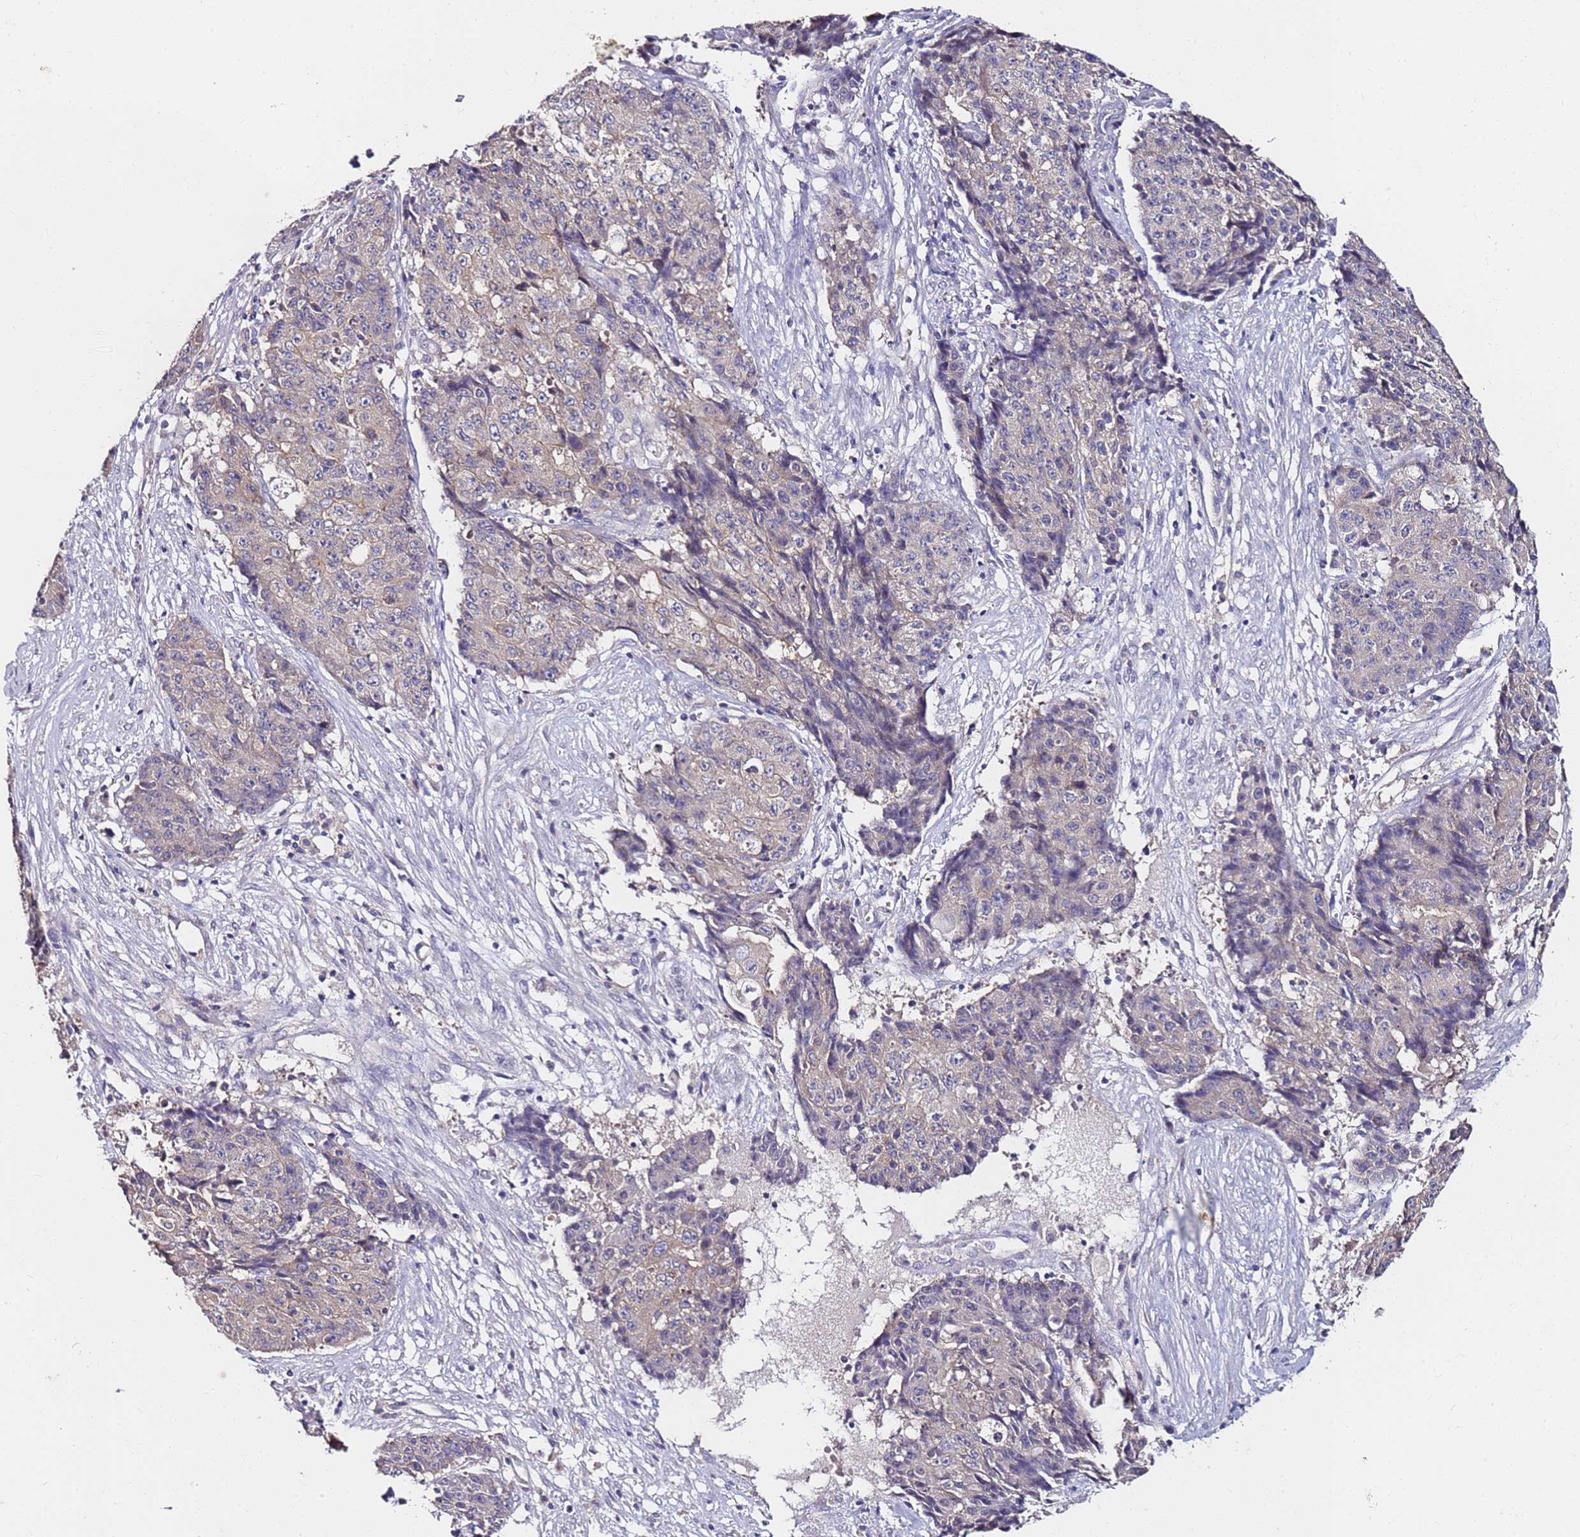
{"staining": {"intensity": "weak", "quantity": "<25%", "location": "cytoplasmic/membranous"}, "tissue": "ovarian cancer", "cell_type": "Tumor cells", "image_type": "cancer", "snomed": [{"axis": "morphology", "description": "Carcinoma, endometroid"}, {"axis": "topography", "description": "Ovary"}], "caption": "Protein analysis of ovarian endometroid carcinoma reveals no significant positivity in tumor cells. The staining was performed using DAB (3,3'-diaminobenzidine) to visualize the protein expression in brown, while the nuclei were stained in blue with hematoxylin (Magnification: 20x).", "gene": "SRRM5", "patient": {"sex": "female", "age": 42}}